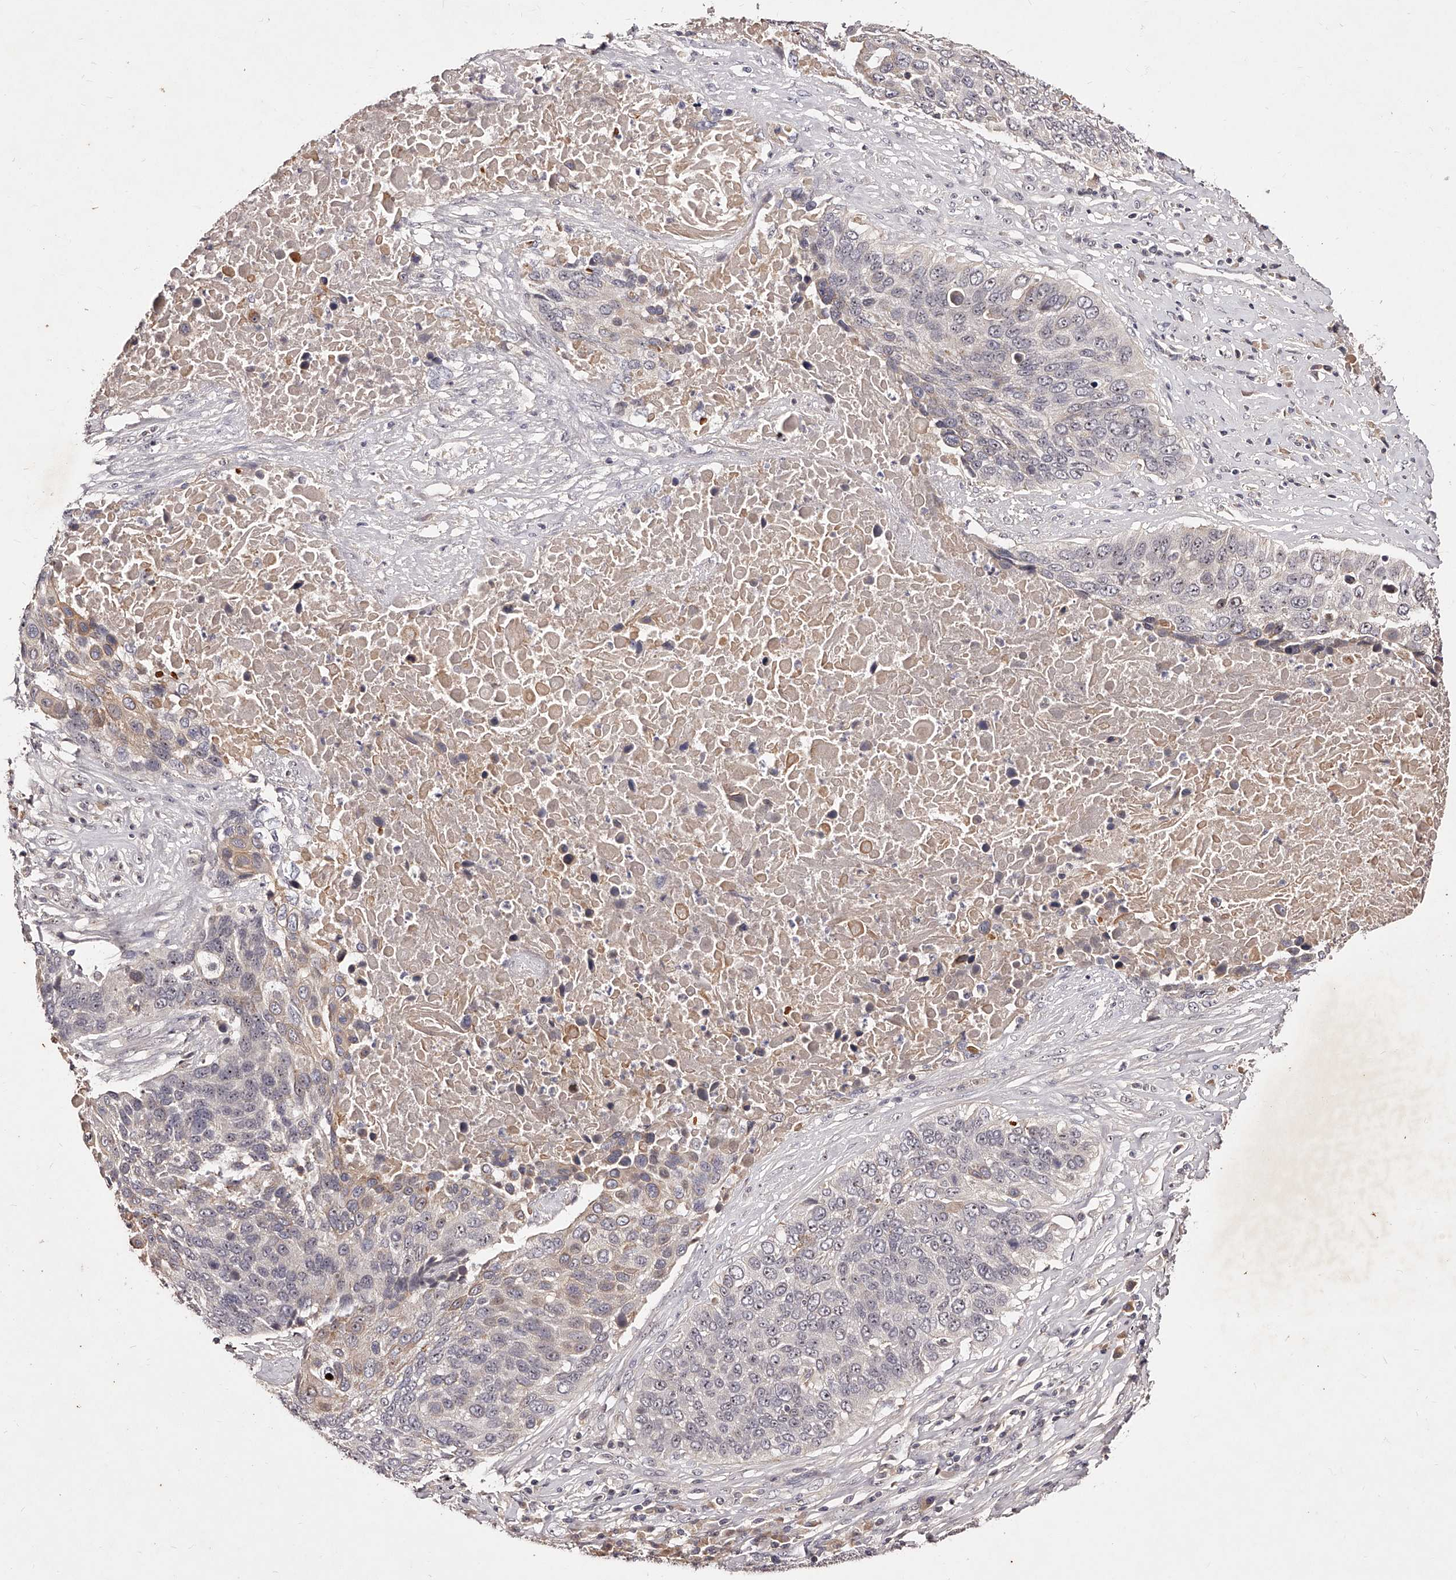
{"staining": {"intensity": "weak", "quantity": "<25%", "location": "cytoplasmic/membranous"}, "tissue": "lung cancer", "cell_type": "Tumor cells", "image_type": "cancer", "snomed": [{"axis": "morphology", "description": "Squamous cell carcinoma, NOS"}, {"axis": "topography", "description": "Lung"}], "caption": "An image of human squamous cell carcinoma (lung) is negative for staining in tumor cells.", "gene": "PHACTR1", "patient": {"sex": "male", "age": 66}}